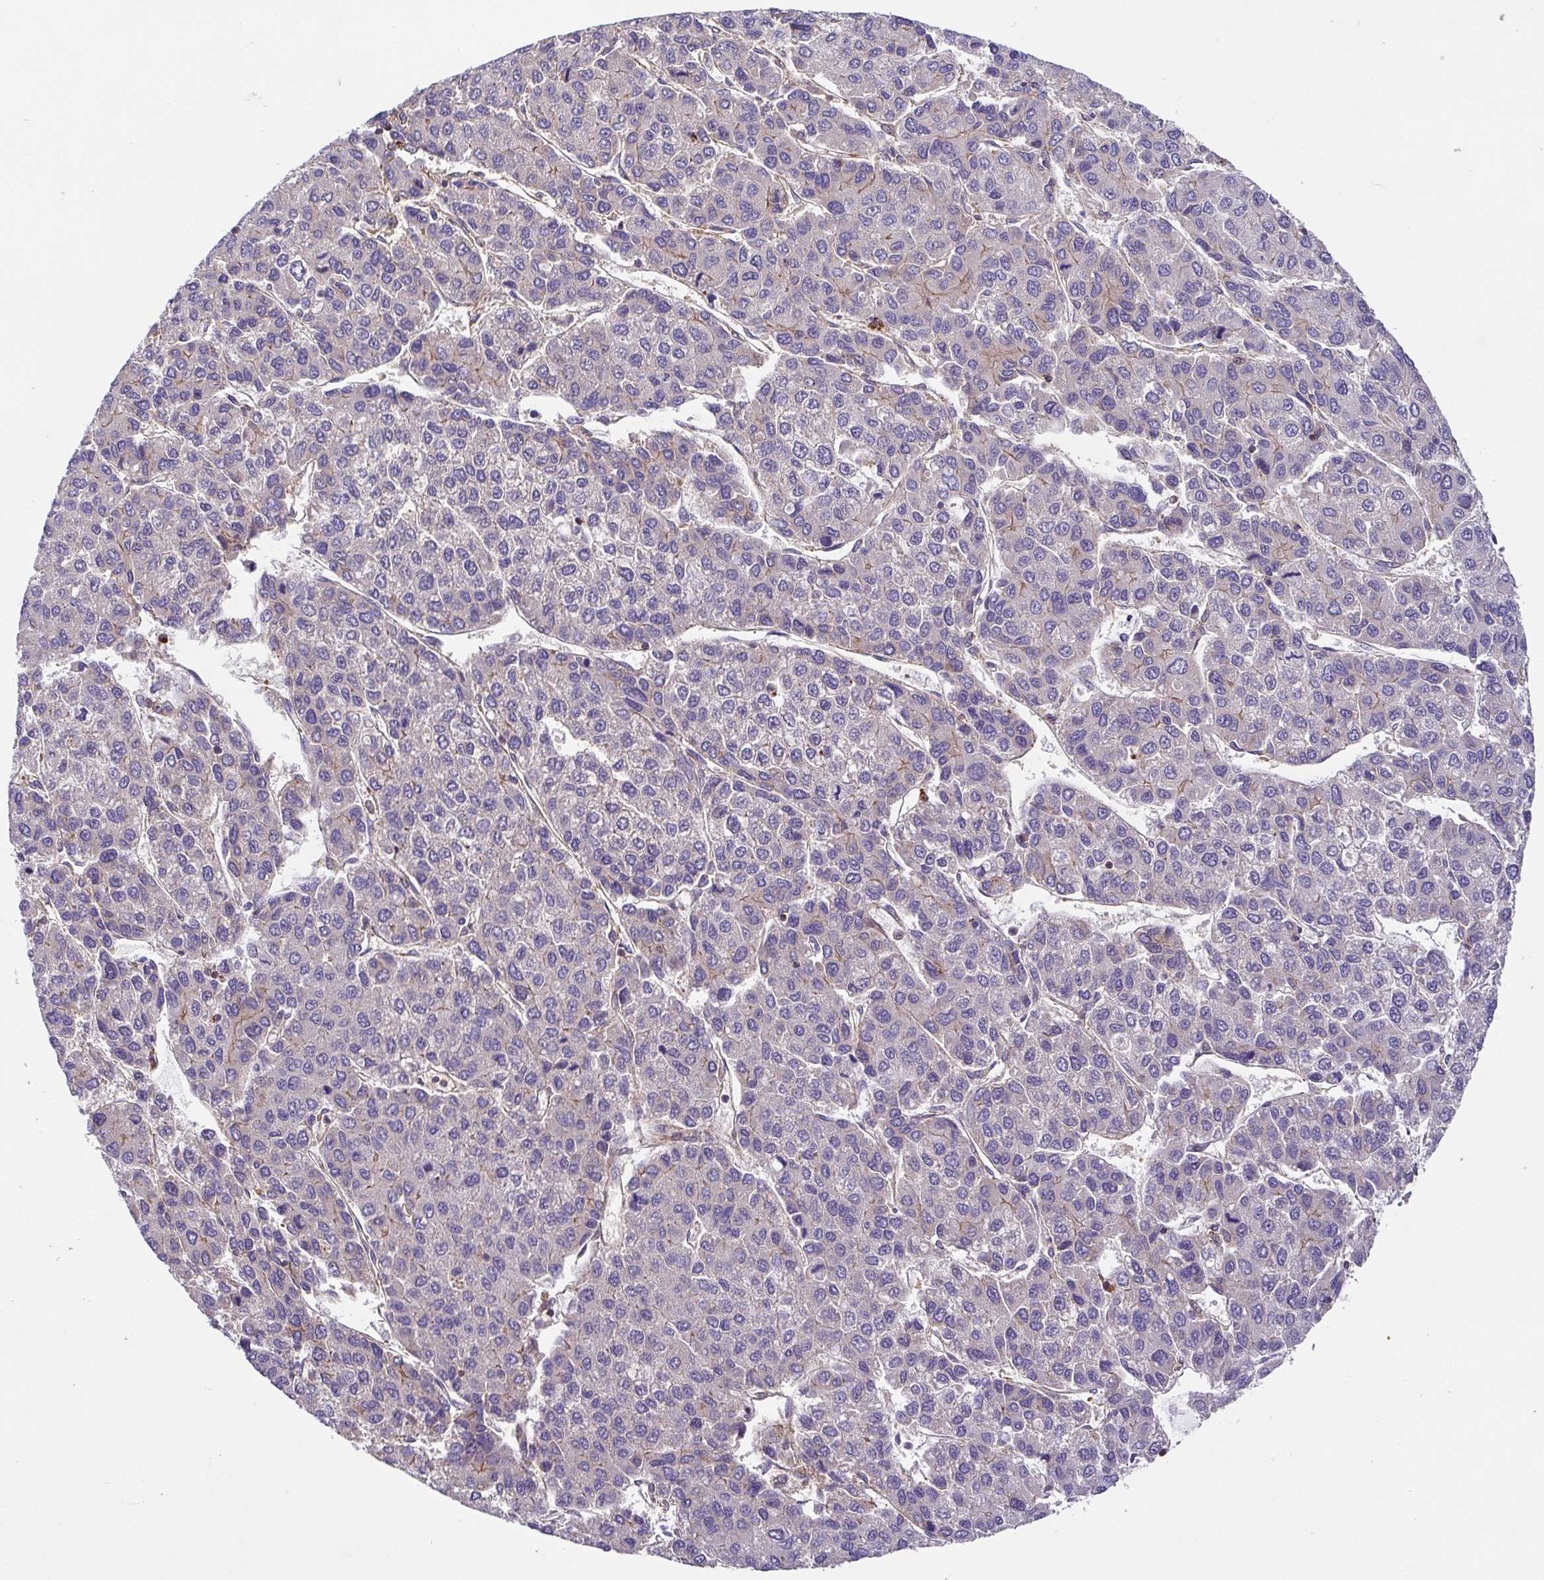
{"staining": {"intensity": "negative", "quantity": "none", "location": "none"}, "tissue": "liver cancer", "cell_type": "Tumor cells", "image_type": "cancer", "snomed": [{"axis": "morphology", "description": "Carcinoma, Hepatocellular, NOS"}, {"axis": "topography", "description": "Liver"}], "caption": "Immunohistochemistry (IHC) histopathology image of neoplastic tissue: human liver hepatocellular carcinoma stained with DAB (3,3'-diaminobenzidine) exhibits no significant protein positivity in tumor cells. (Immunohistochemistry (IHC), brightfield microscopy, high magnification).", "gene": "IDE", "patient": {"sex": "female", "age": 66}}